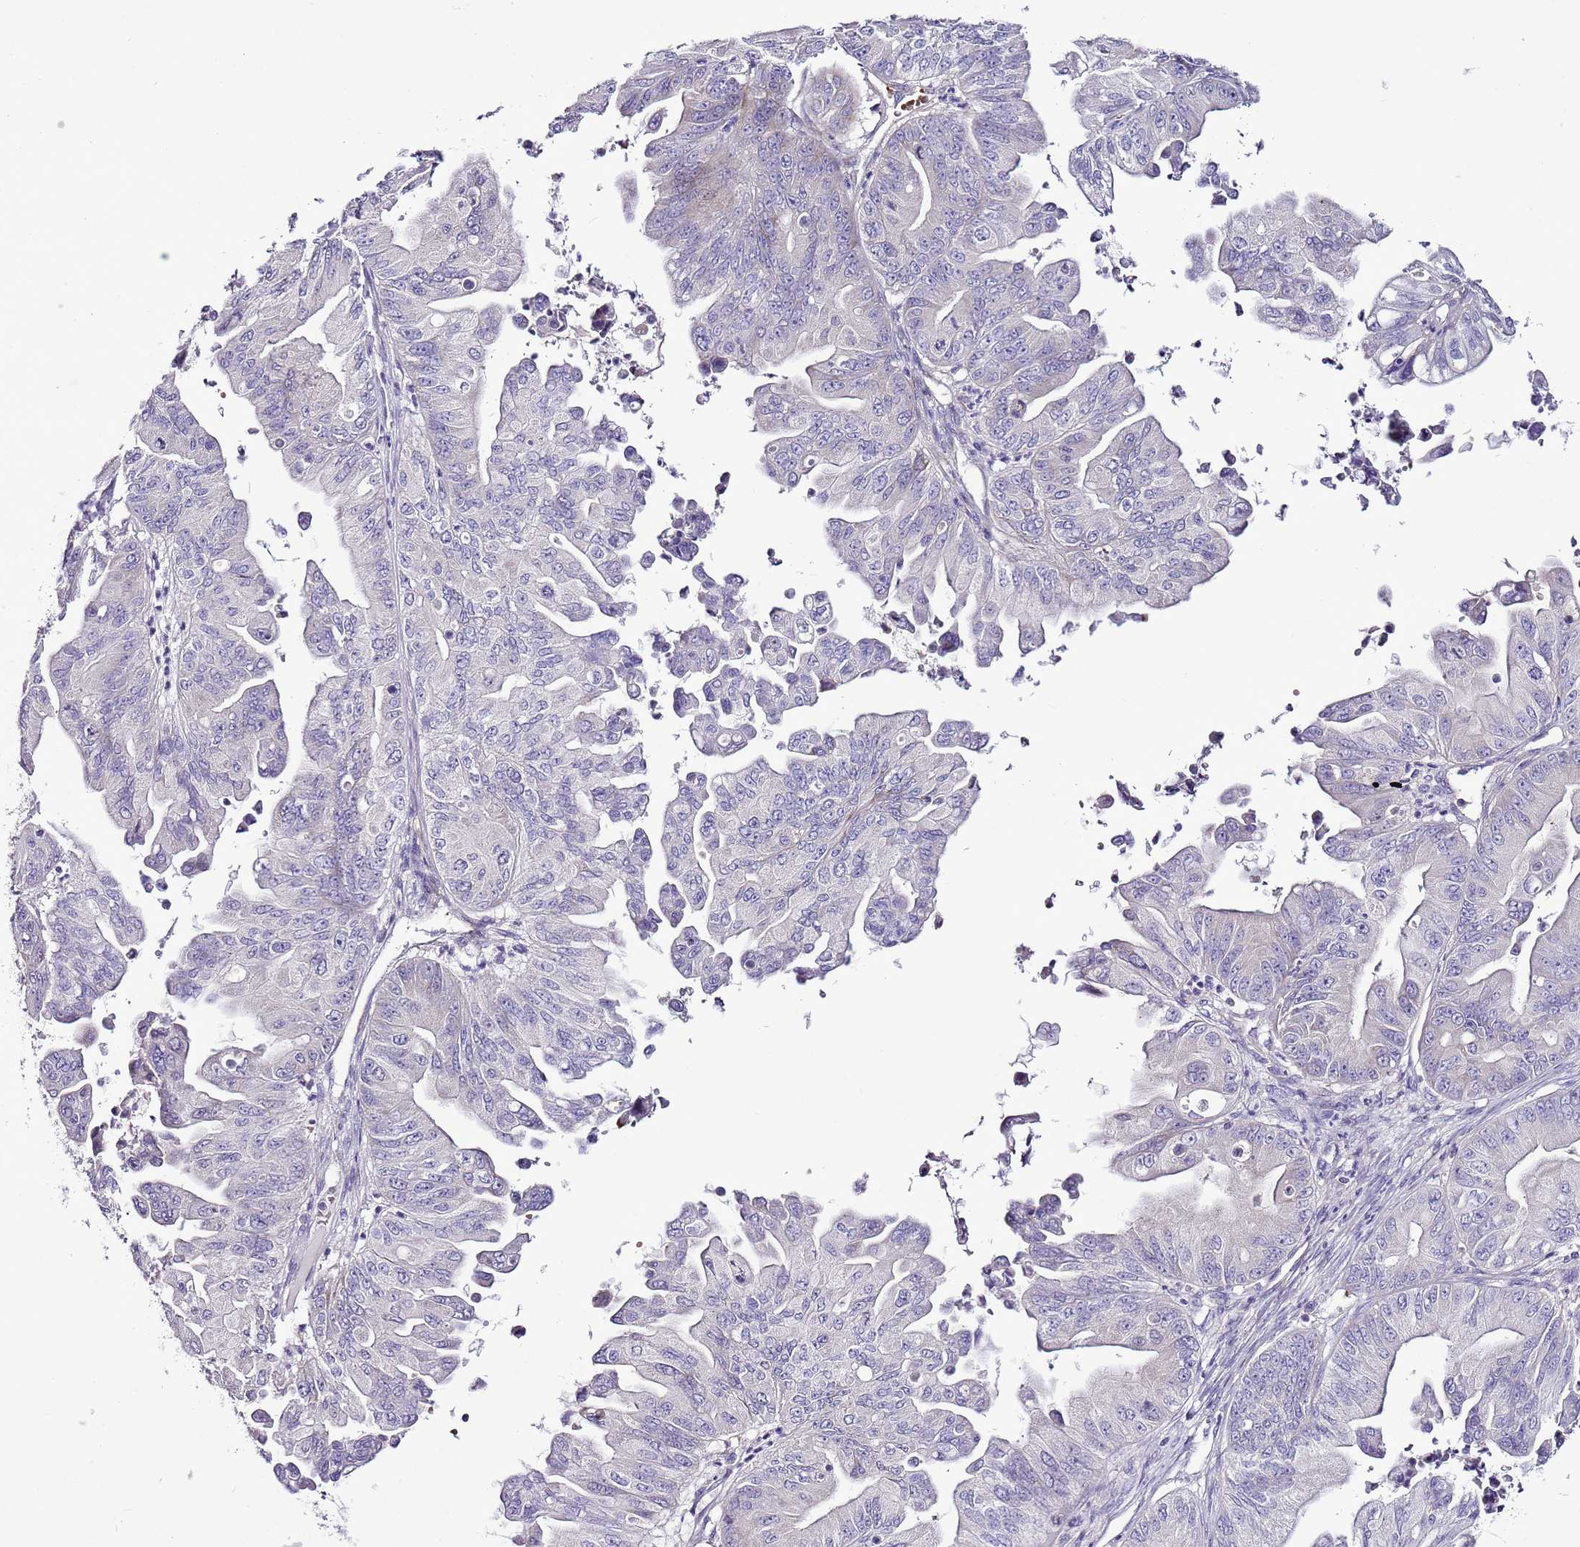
{"staining": {"intensity": "moderate", "quantity": "<25%", "location": "cytoplasmic/membranous"}, "tissue": "ovarian cancer", "cell_type": "Tumor cells", "image_type": "cancer", "snomed": [{"axis": "morphology", "description": "Cystadenocarcinoma, mucinous, NOS"}, {"axis": "topography", "description": "Ovary"}], "caption": "Ovarian cancer (mucinous cystadenocarcinoma) was stained to show a protein in brown. There is low levels of moderate cytoplasmic/membranous positivity in approximately <25% of tumor cells.", "gene": "CHAC2", "patient": {"sex": "female", "age": 71}}